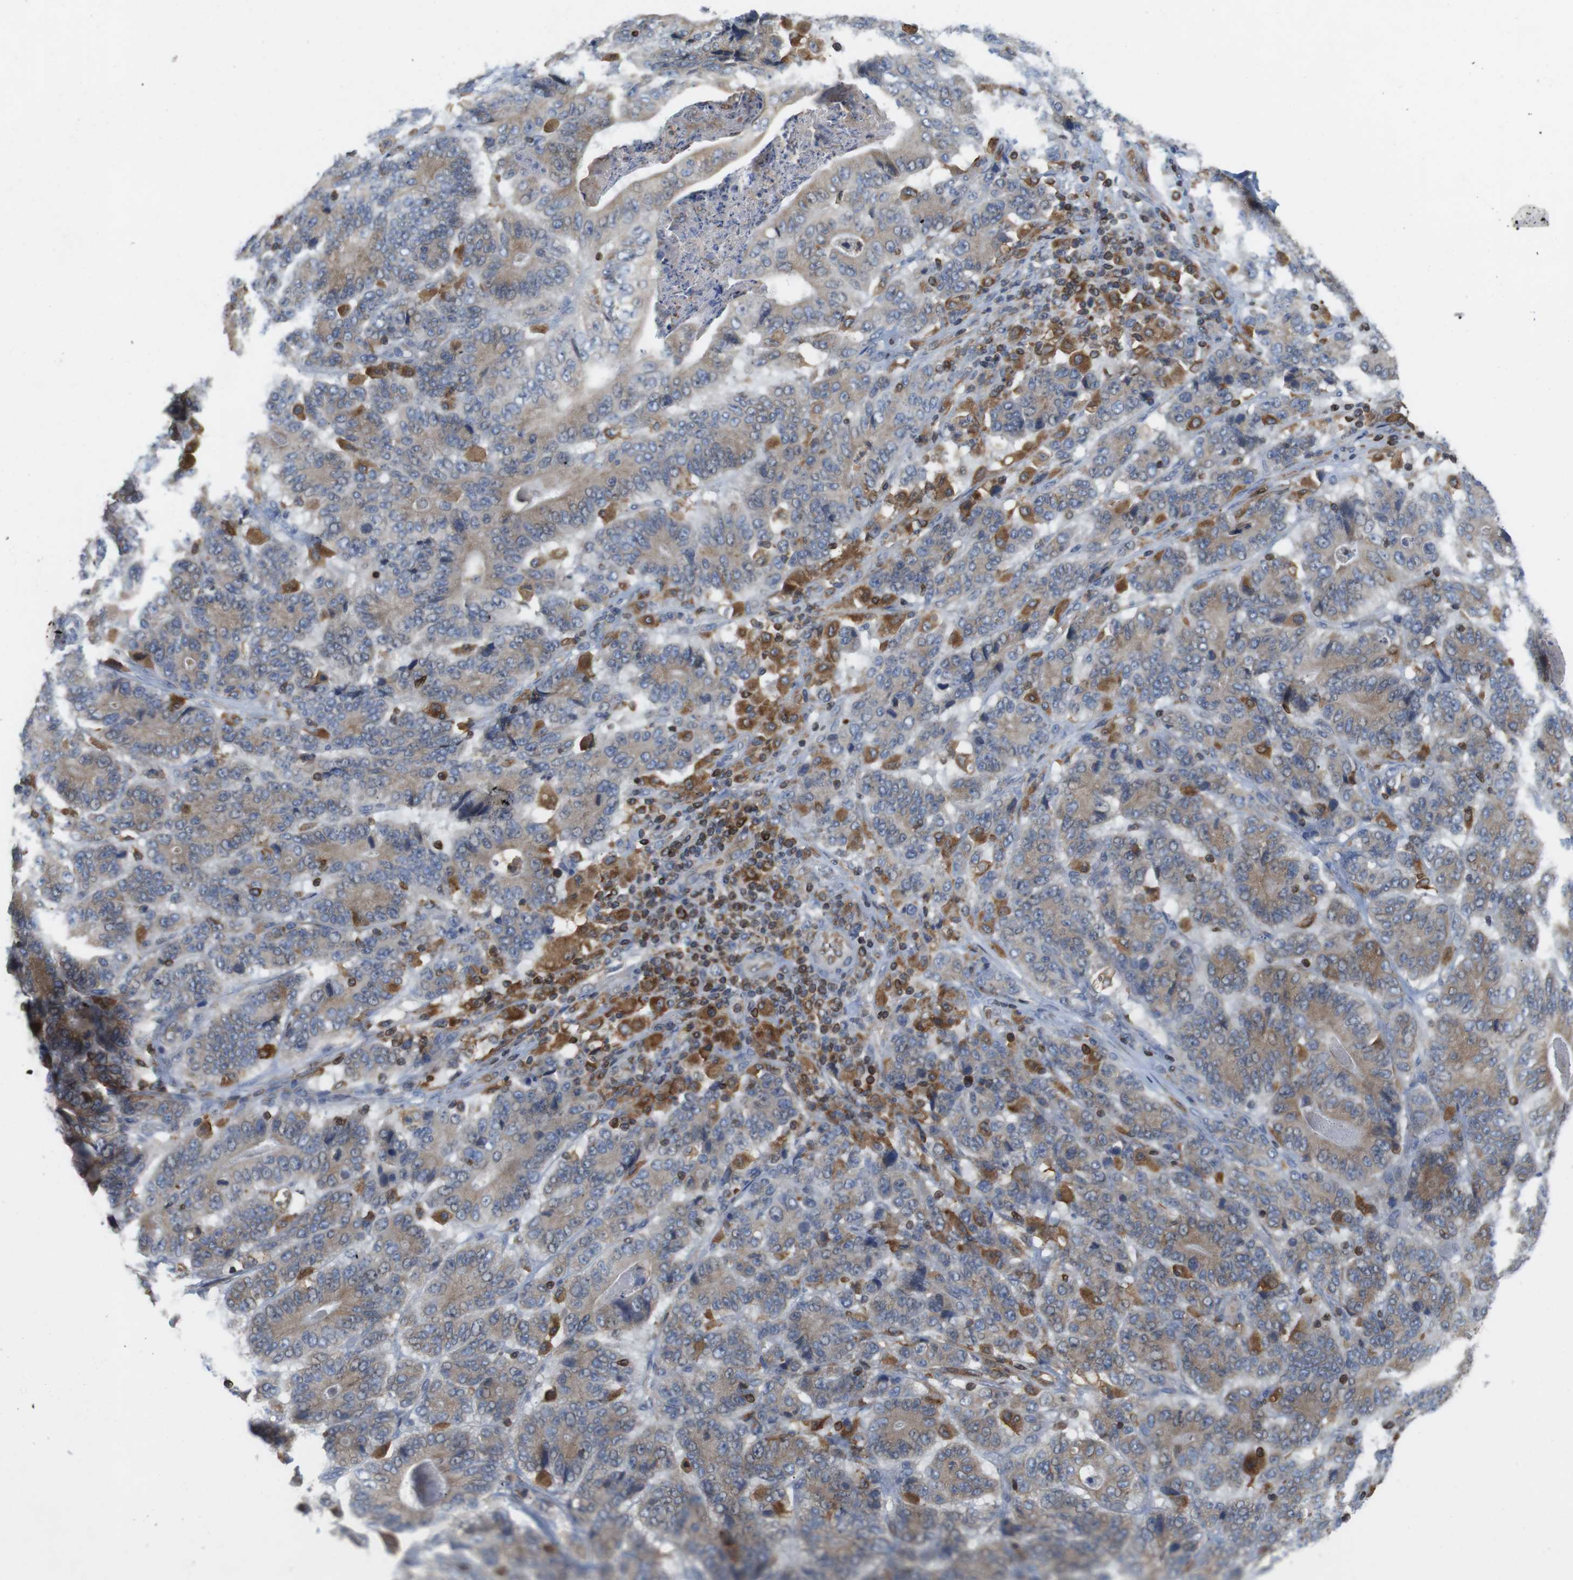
{"staining": {"intensity": "weak", "quantity": ">75%", "location": "cytoplasmic/membranous"}, "tissue": "stomach cancer", "cell_type": "Tumor cells", "image_type": "cancer", "snomed": [{"axis": "morphology", "description": "Adenocarcinoma, NOS"}, {"axis": "topography", "description": "Stomach"}], "caption": "This is an image of immunohistochemistry staining of adenocarcinoma (stomach), which shows weak staining in the cytoplasmic/membranous of tumor cells.", "gene": "ARL6IP5", "patient": {"sex": "female", "age": 73}}